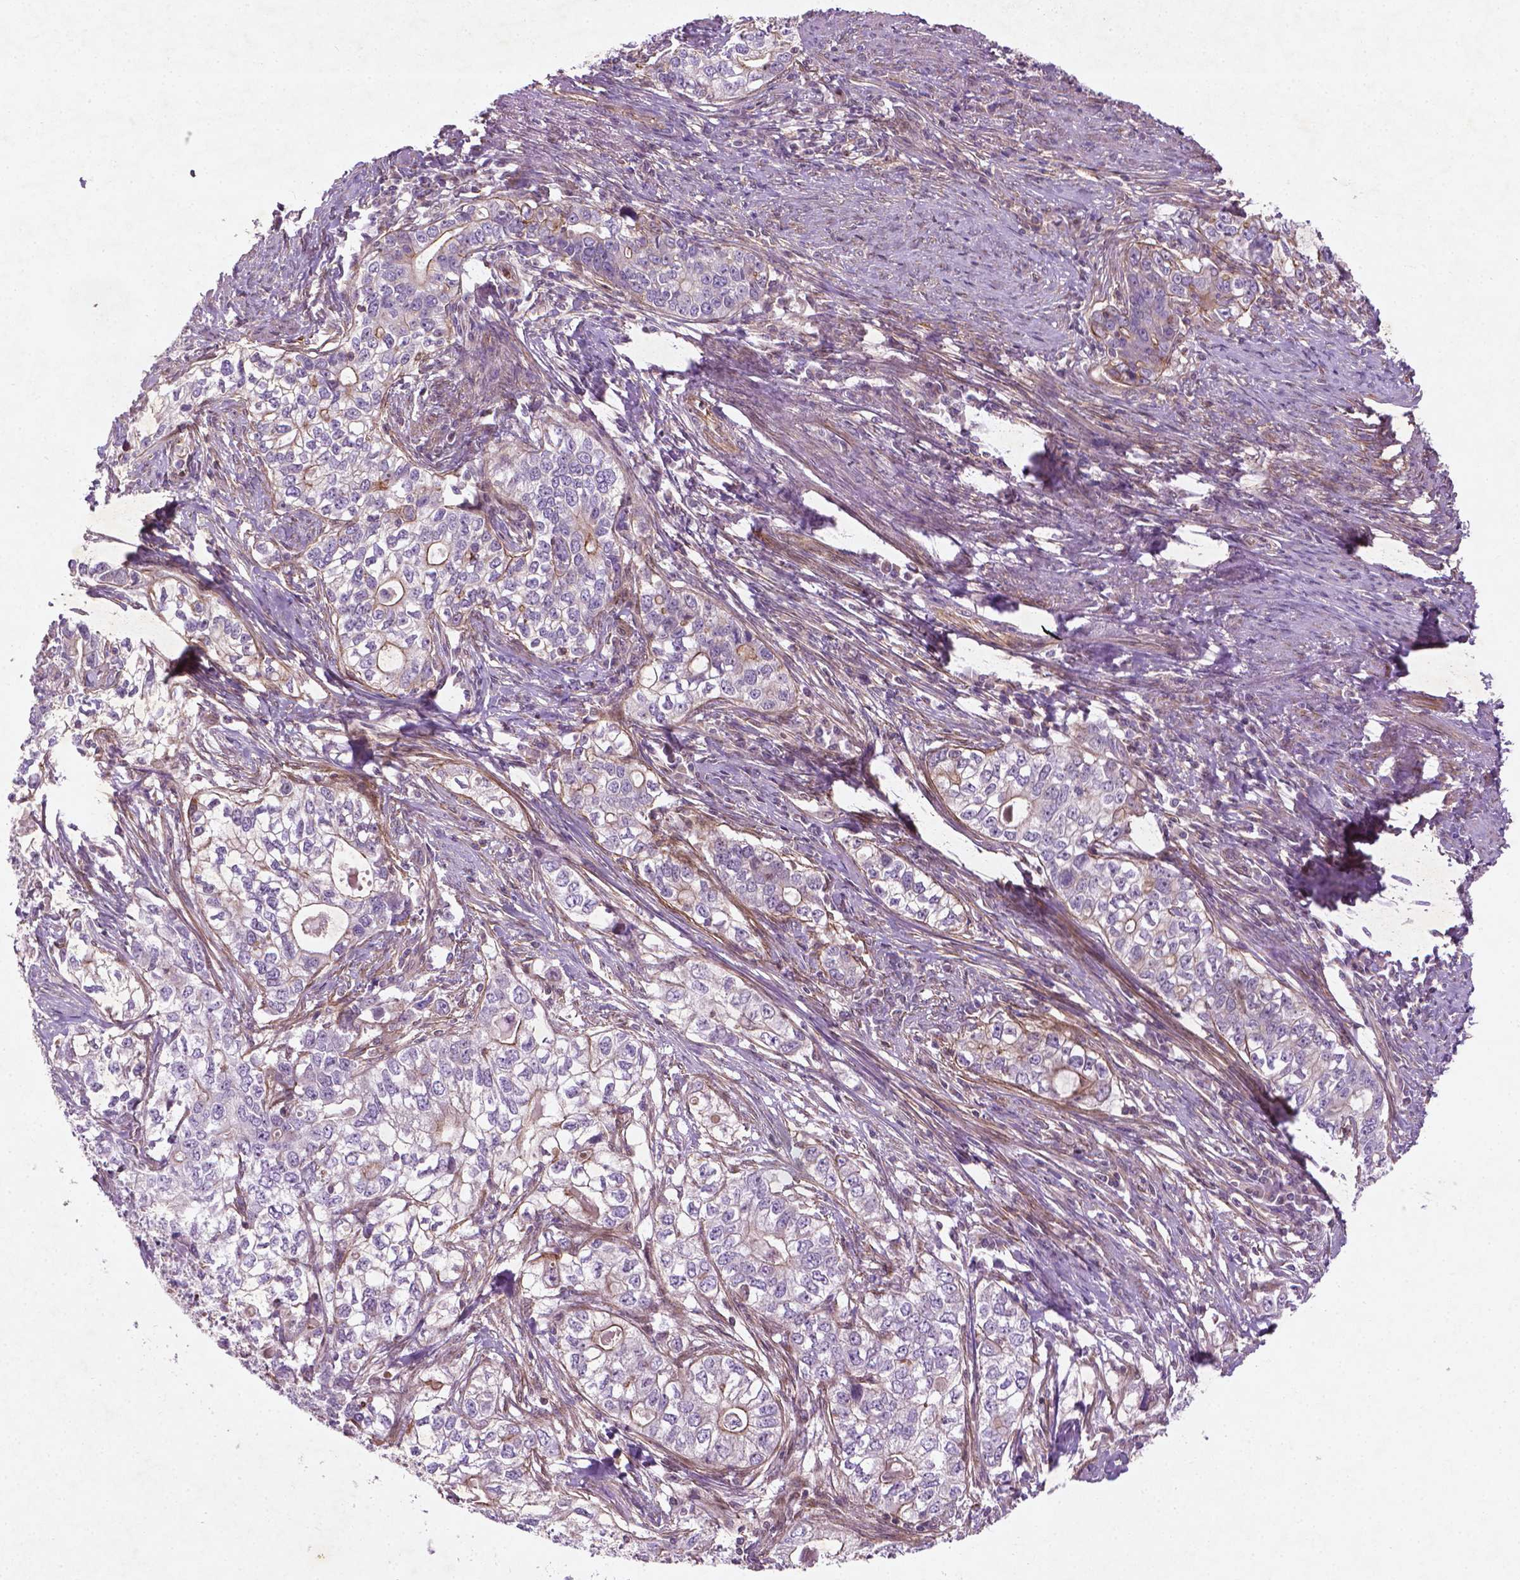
{"staining": {"intensity": "weak", "quantity": "<25%", "location": "cytoplasmic/membranous"}, "tissue": "stomach cancer", "cell_type": "Tumor cells", "image_type": "cancer", "snomed": [{"axis": "morphology", "description": "Adenocarcinoma, NOS"}, {"axis": "topography", "description": "Stomach, lower"}], "caption": "A histopathology image of human adenocarcinoma (stomach) is negative for staining in tumor cells. Brightfield microscopy of immunohistochemistry stained with DAB (brown) and hematoxylin (blue), captured at high magnification.", "gene": "TCHP", "patient": {"sex": "female", "age": 72}}